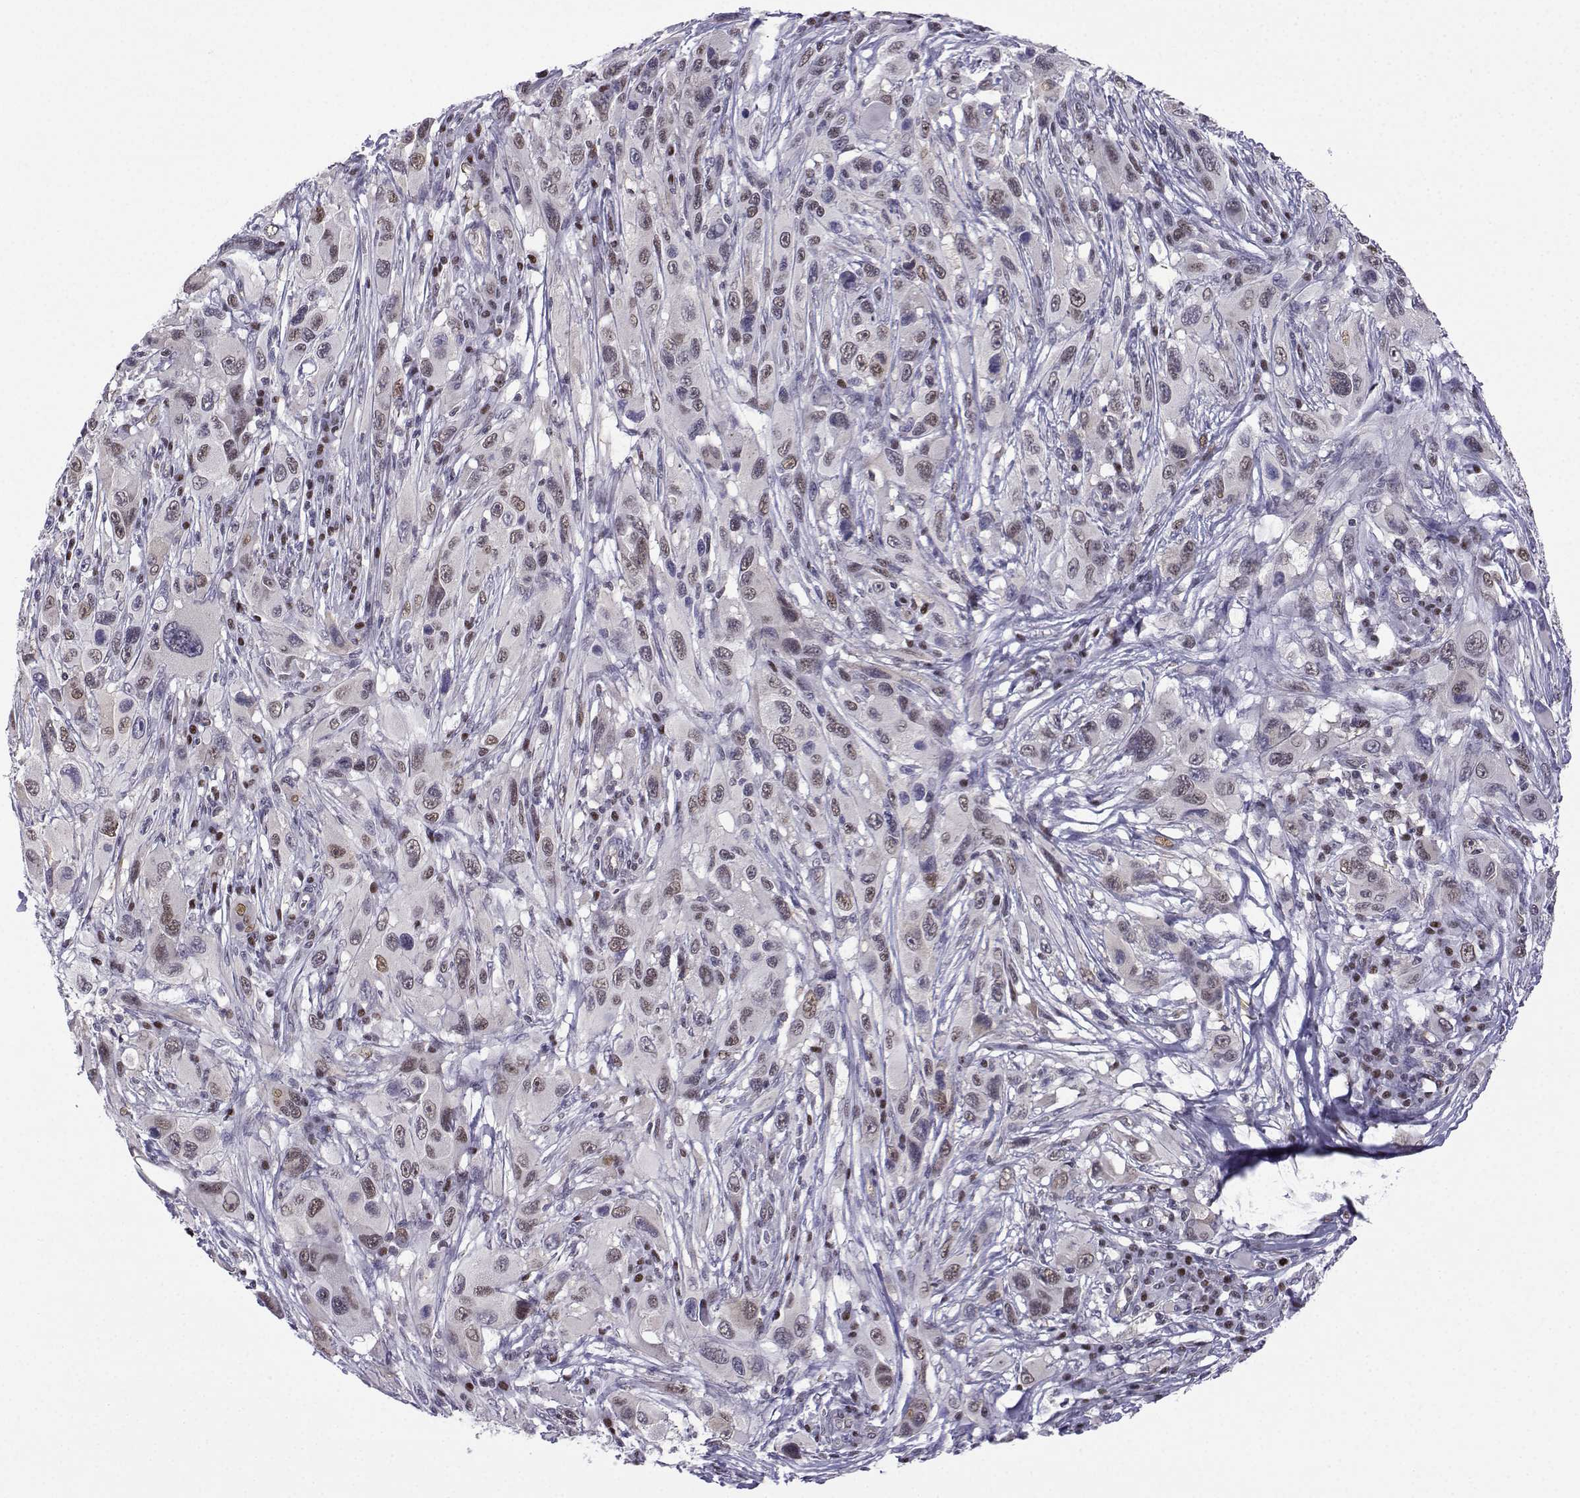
{"staining": {"intensity": "moderate", "quantity": "<25%", "location": "cytoplasmic/membranous,nuclear"}, "tissue": "melanoma", "cell_type": "Tumor cells", "image_type": "cancer", "snomed": [{"axis": "morphology", "description": "Malignant melanoma, NOS"}, {"axis": "topography", "description": "Skin"}], "caption": "There is low levels of moderate cytoplasmic/membranous and nuclear positivity in tumor cells of melanoma, as demonstrated by immunohistochemical staining (brown color).", "gene": "INCENP", "patient": {"sex": "male", "age": 53}}